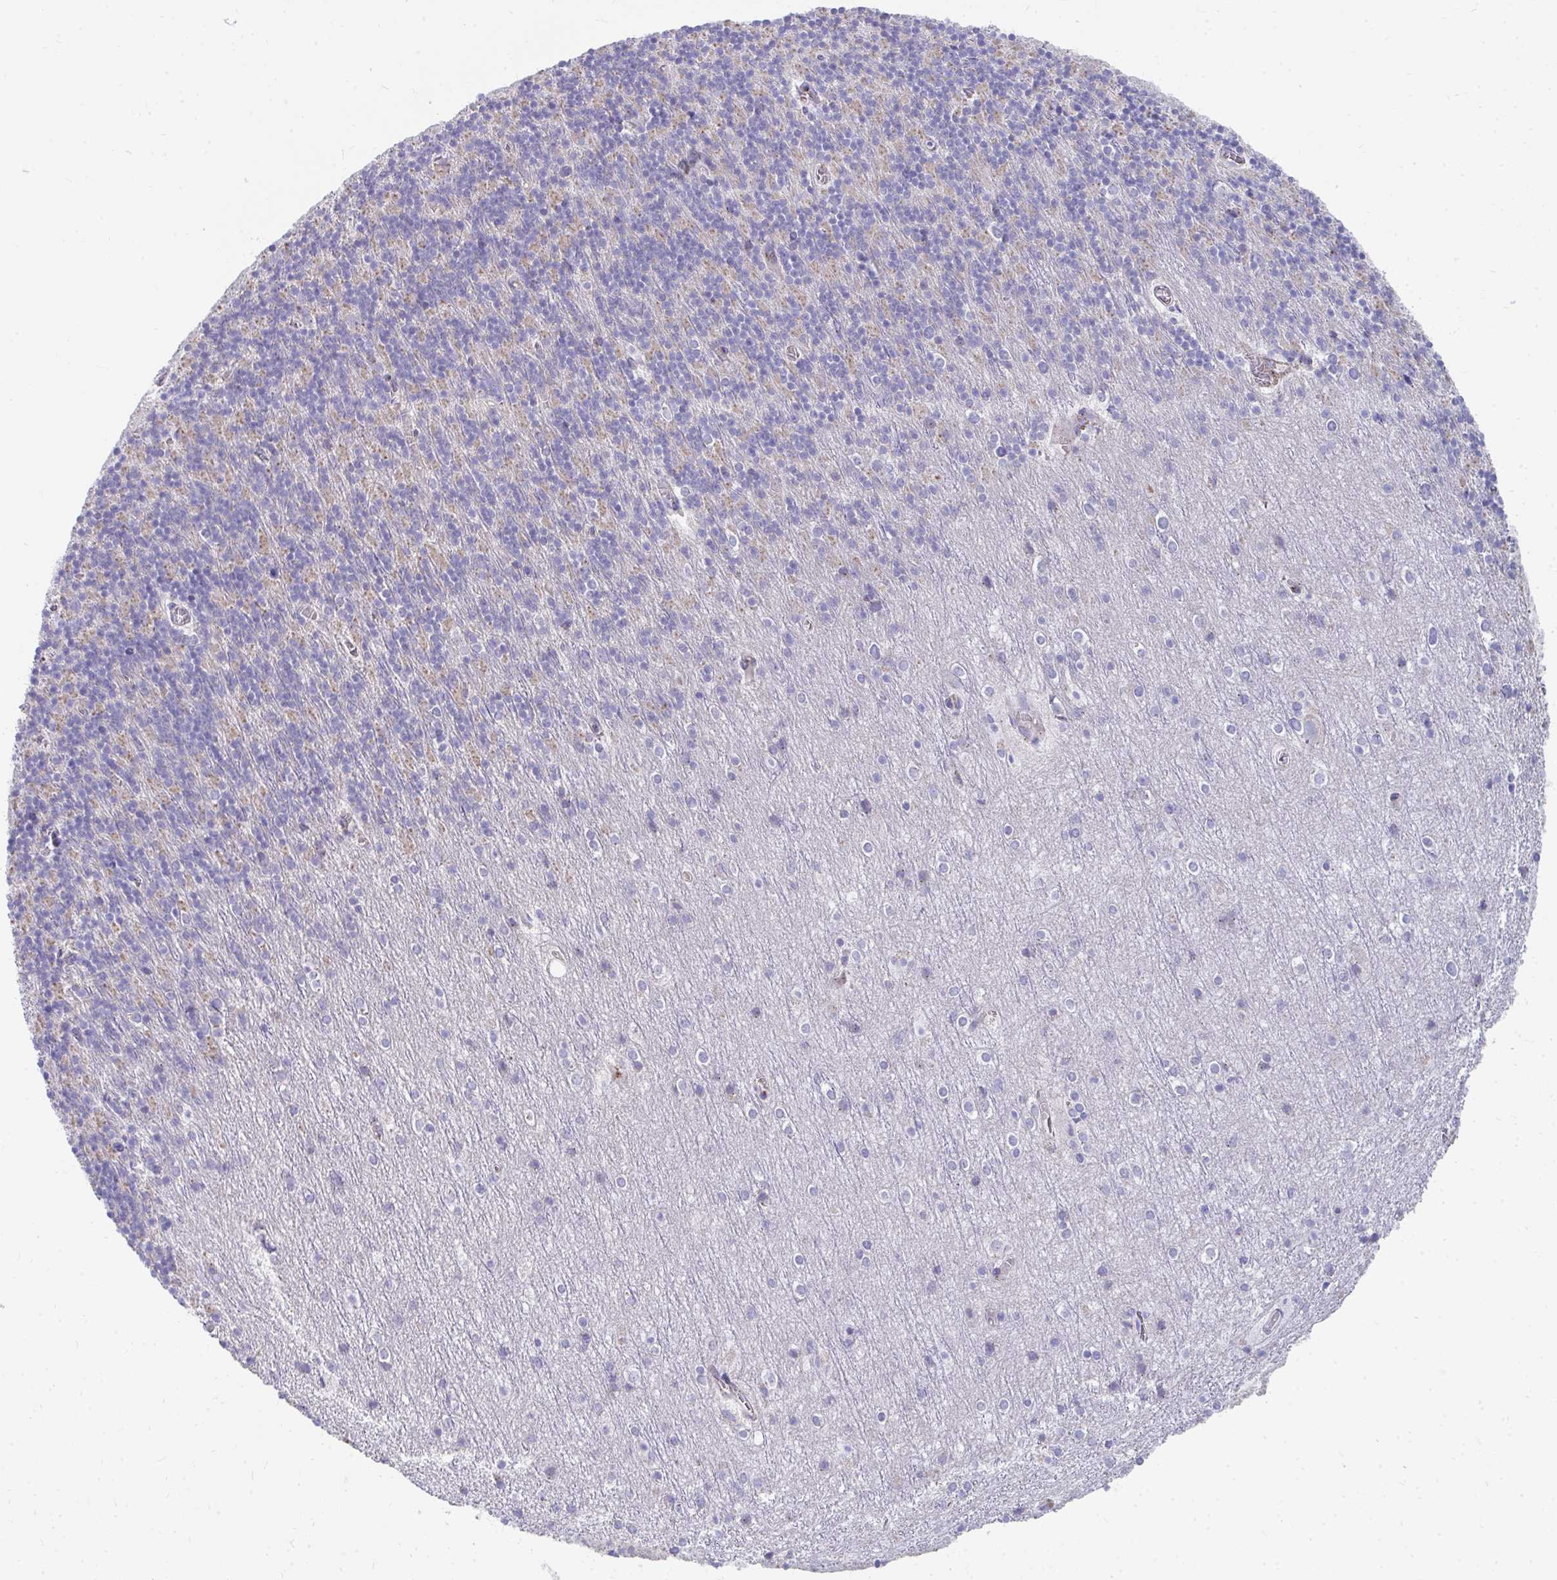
{"staining": {"intensity": "weak", "quantity": "<25%", "location": "cytoplasmic/membranous"}, "tissue": "cerebellum", "cell_type": "Cells in granular layer", "image_type": "normal", "snomed": [{"axis": "morphology", "description": "Normal tissue, NOS"}, {"axis": "topography", "description": "Cerebellum"}], "caption": "An immunohistochemistry (IHC) histopathology image of normal cerebellum is shown. There is no staining in cells in granular layer of cerebellum. (Brightfield microscopy of DAB immunohistochemistry (IHC) at high magnification).", "gene": "TMPRSS2", "patient": {"sex": "male", "age": 70}}